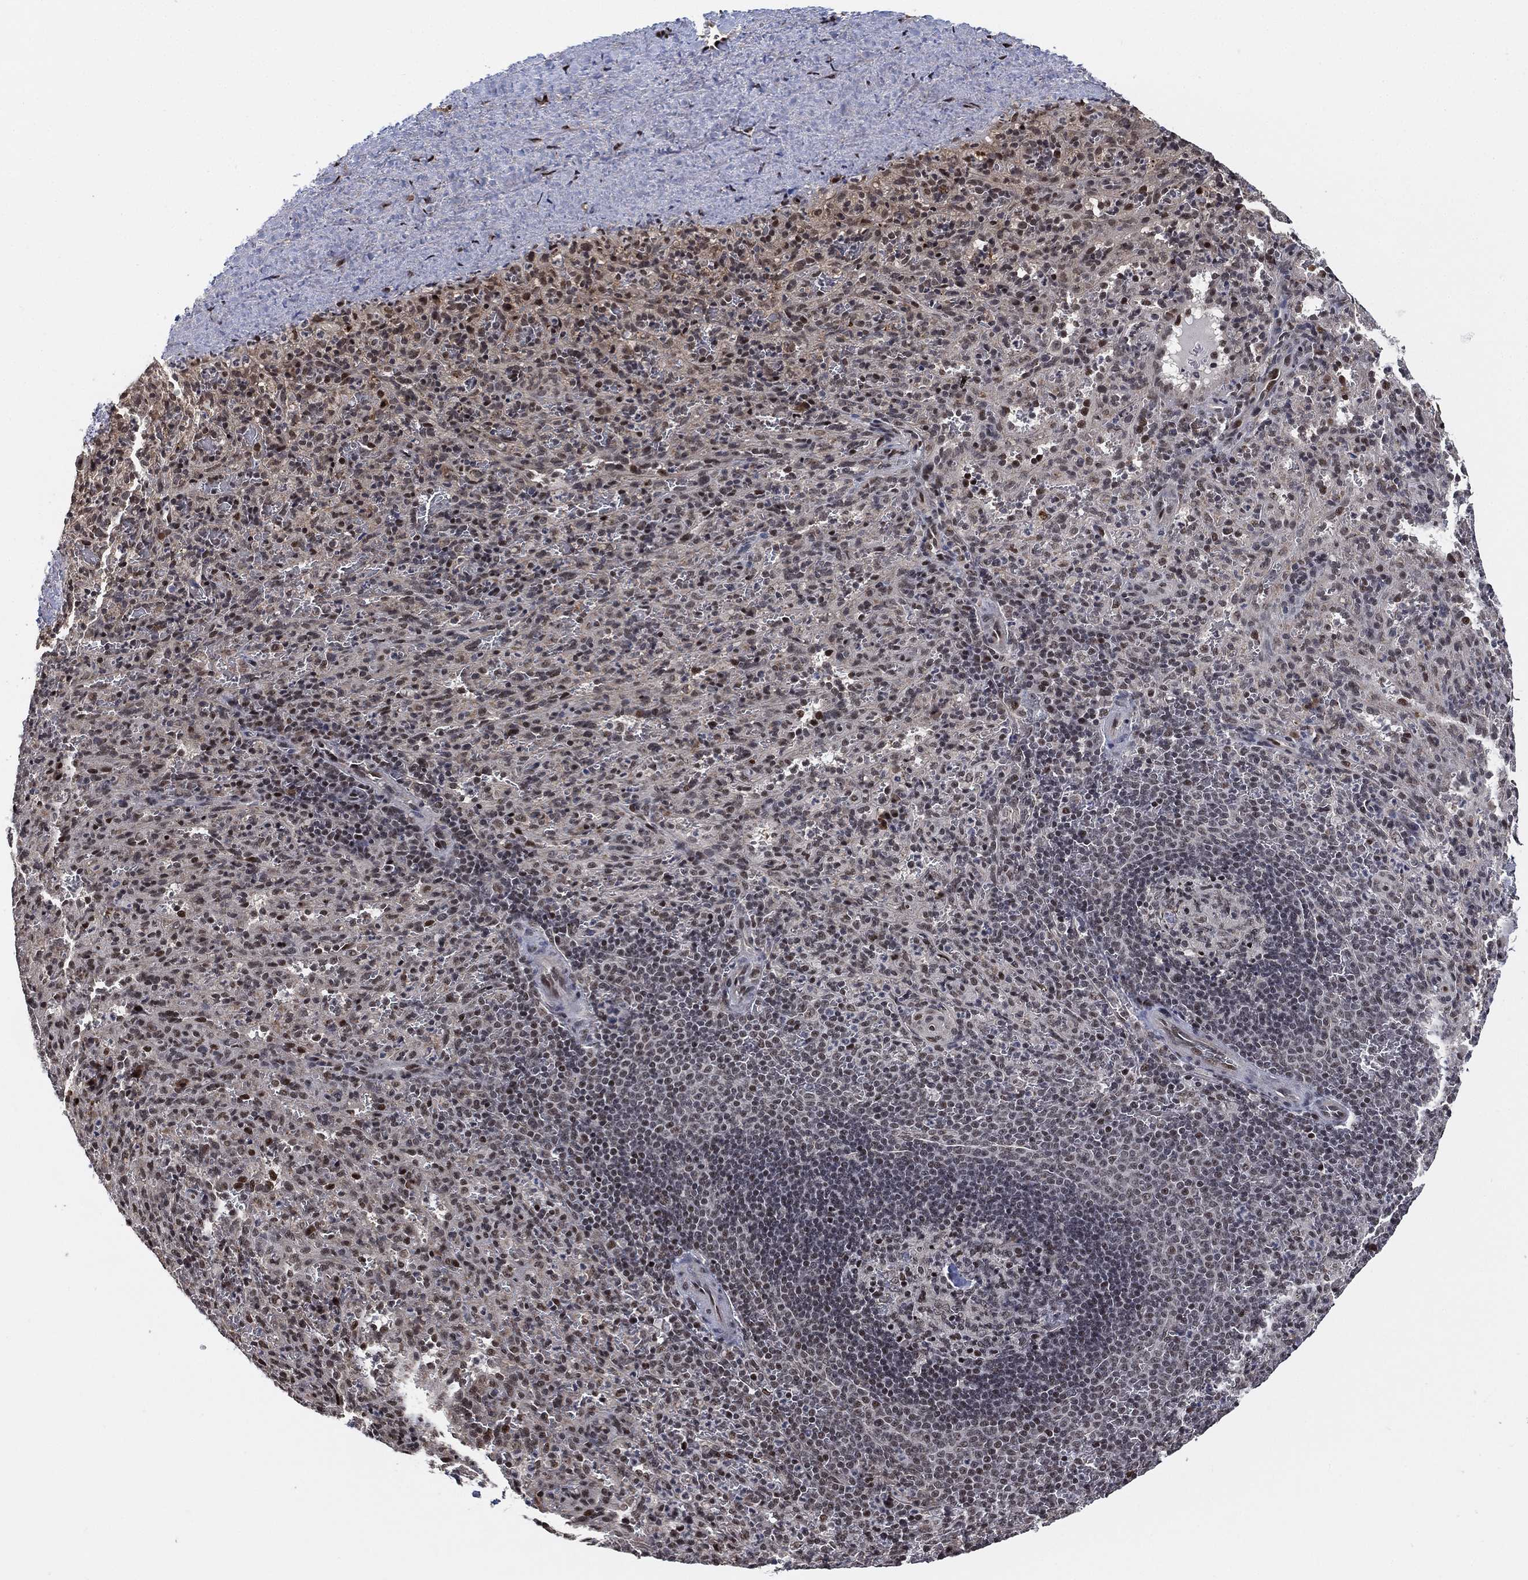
{"staining": {"intensity": "strong", "quantity": "25%-75%", "location": "nuclear"}, "tissue": "spleen", "cell_type": "Cells in red pulp", "image_type": "normal", "snomed": [{"axis": "morphology", "description": "Normal tissue, NOS"}, {"axis": "topography", "description": "Spleen"}], "caption": "This micrograph exhibits immunohistochemistry staining of benign spleen, with high strong nuclear positivity in approximately 25%-75% of cells in red pulp.", "gene": "ZSCAN30", "patient": {"sex": "male", "age": 57}}